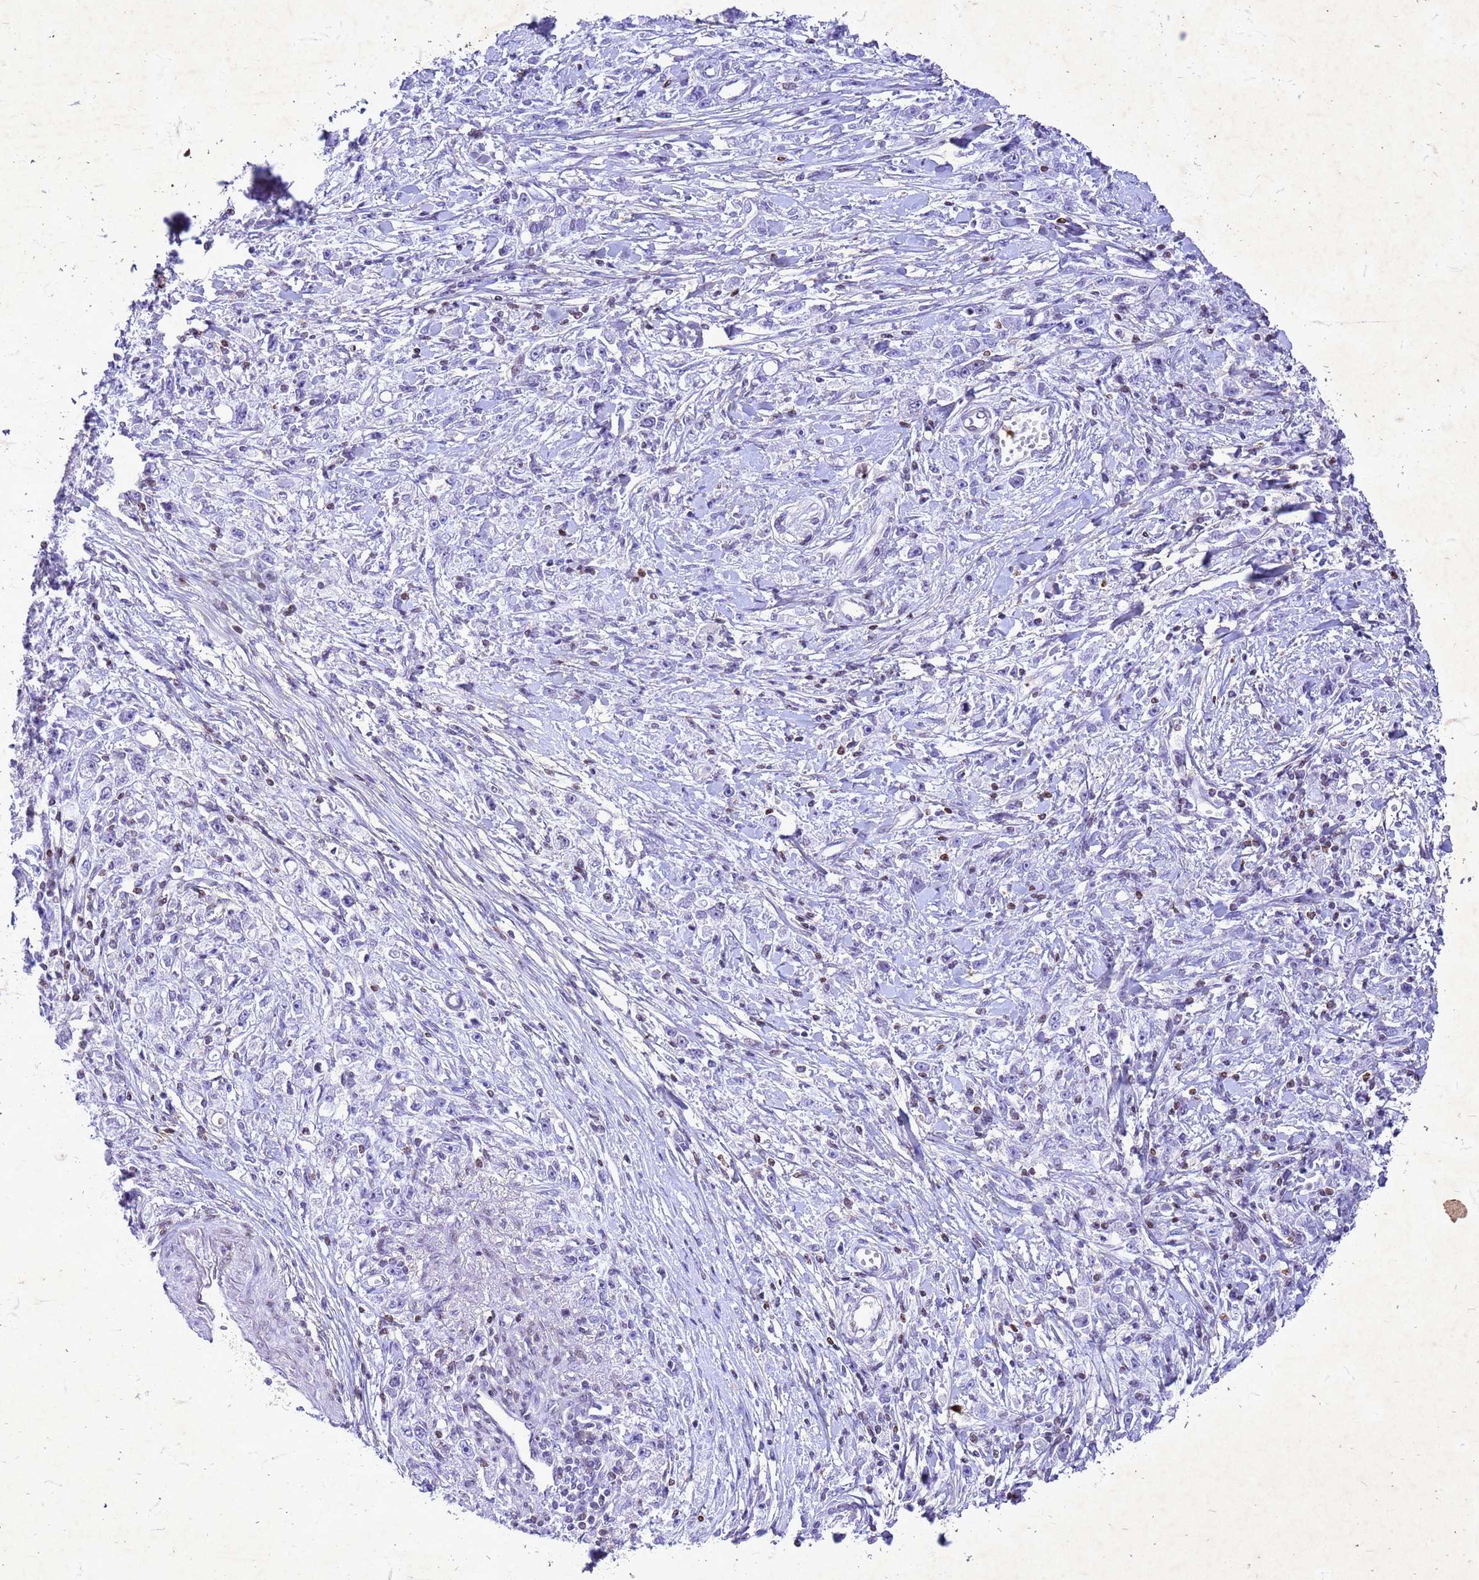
{"staining": {"intensity": "negative", "quantity": "none", "location": "none"}, "tissue": "stomach cancer", "cell_type": "Tumor cells", "image_type": "cancer", "snomed": [{"axis": "morphology", "description": "Adenocarcinoma, NOS"}, {"axis": "topography", "description": "Stomach"}], "caption": "The micrograph demonstrates no staining of tumor cells in stomach cancer (adenocarcinoma). Brightfield microscopy of immunohistochemistry (IHC) stained with DAB (3,3'-diaminobenzidine) (brown) and hematoxylin (blue), captured at high magnification.", "gene": "COPS9", "patient": {"sex": "female", "age": 59}}